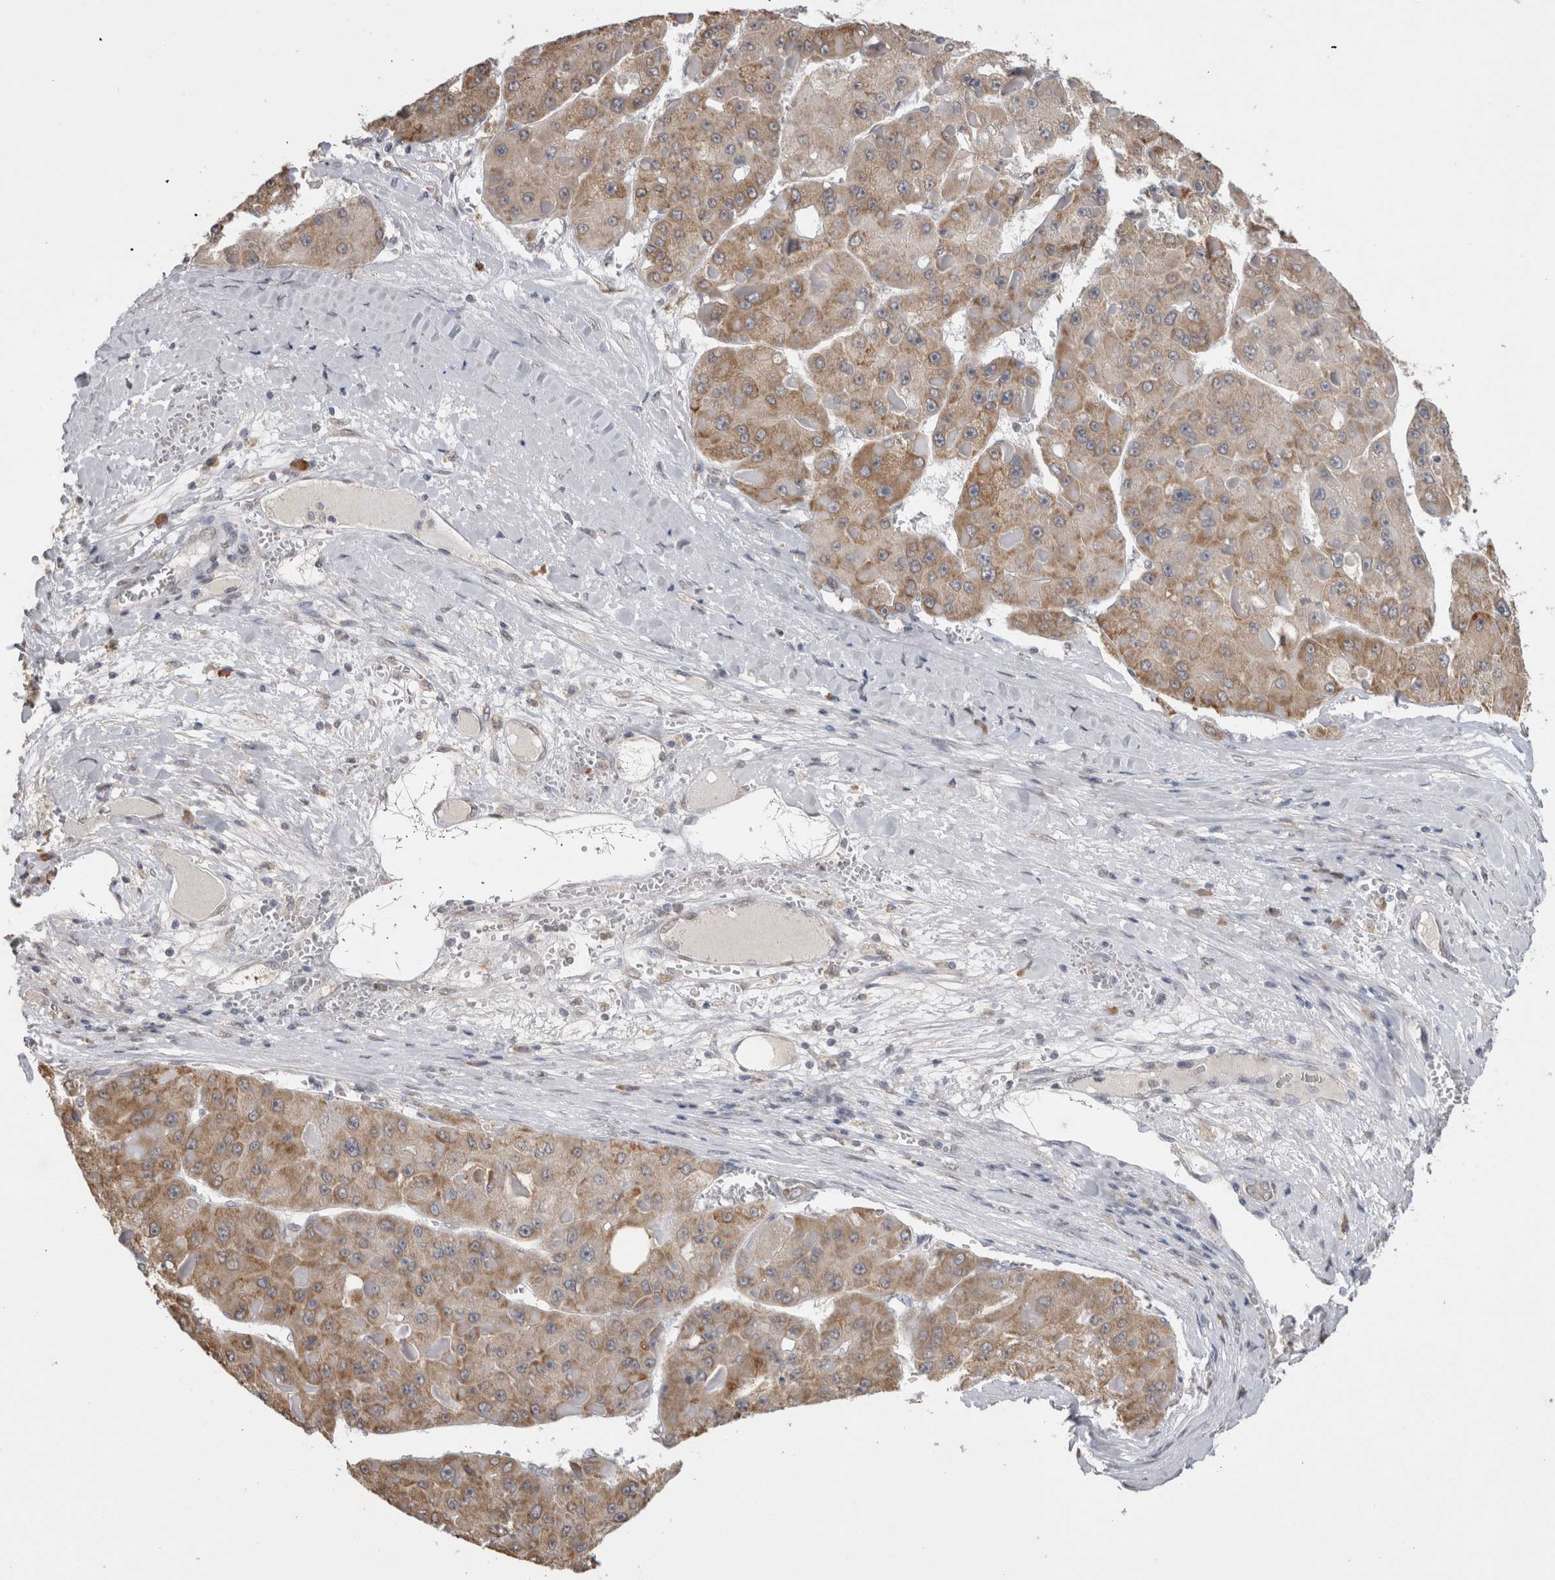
{"staining": {"intensity": "weak", "quantity": ">75%", "location": "cytoplasmic/membranous"}, "tissue": "liver cancer", "cell_type": "Tumor cells", "image_type": "cancer", "snomed": [{"axis": "morphology", "description": "Carcinoma, Hepatocellular, NOS"}, {"axis": "topography", "description": "Liver"}], "caption": "Immunohistochemical staining of human liver cancer shows low levels of weak cytoplasmic/membranous staining in about >75% of tumor cells. The protein of interest is shown in brown color, while the nuclei are stained blue.", "gene": "NOMO1", "patient": {"sex": "female", "age": 73}}